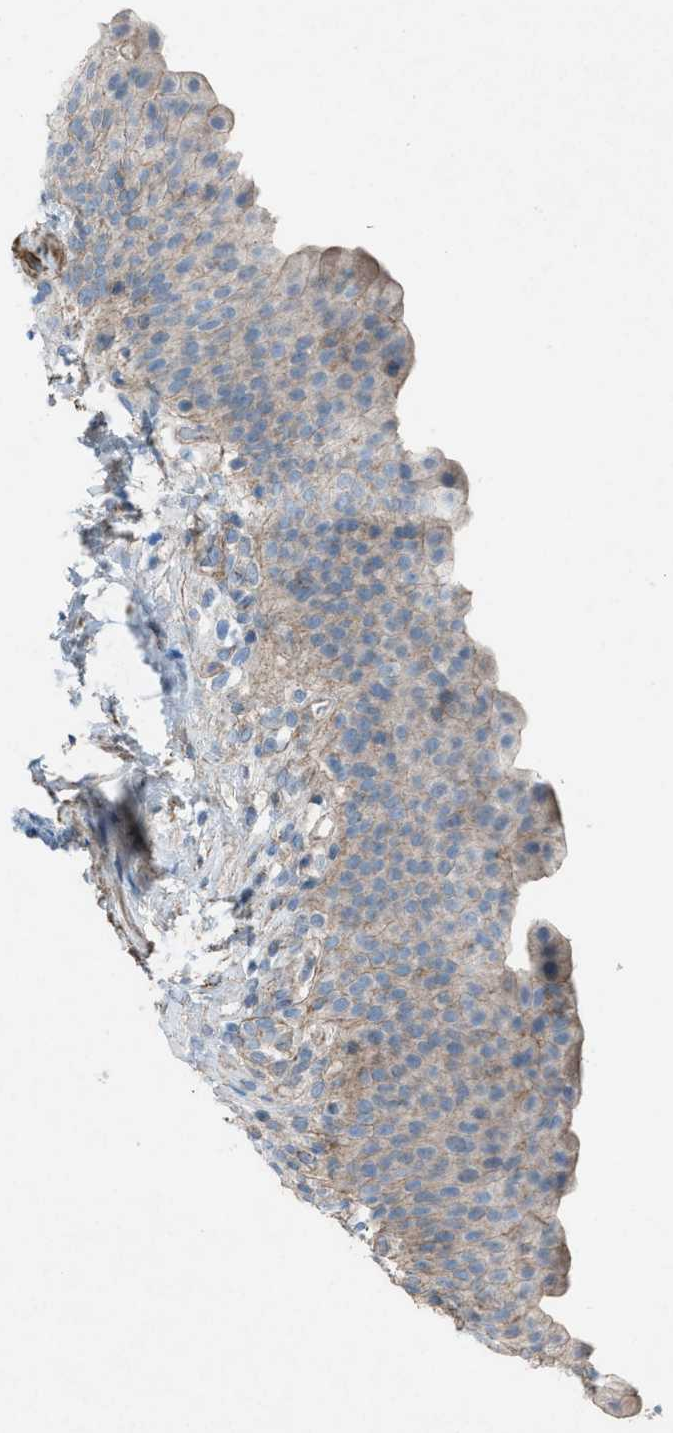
{"staining": {"intensity": "weak", "quantity": "25%-75%", "location": "cytoplasmic/membranous"}, "tissue": "urinary bladder", "cell_type": "Urothelial cells", "image_type": "normal", "snomed": [{"axis": "morphology", "description": "Normal tissue, NOS"}, {"axis": "topography", "description": "Urinary bladder"}], "caption": "IHC histopathology image of benign urinary bladder: urinary bladder stained using IHC exhibits low levels of weak protein expression localized specifically in the cytoplasmic/membranous of urothelial cells, appearing as a cytoplasmic/membranous brown color.", "gene": "NCK2", "patient": {"sex": "female", "age": 79}}